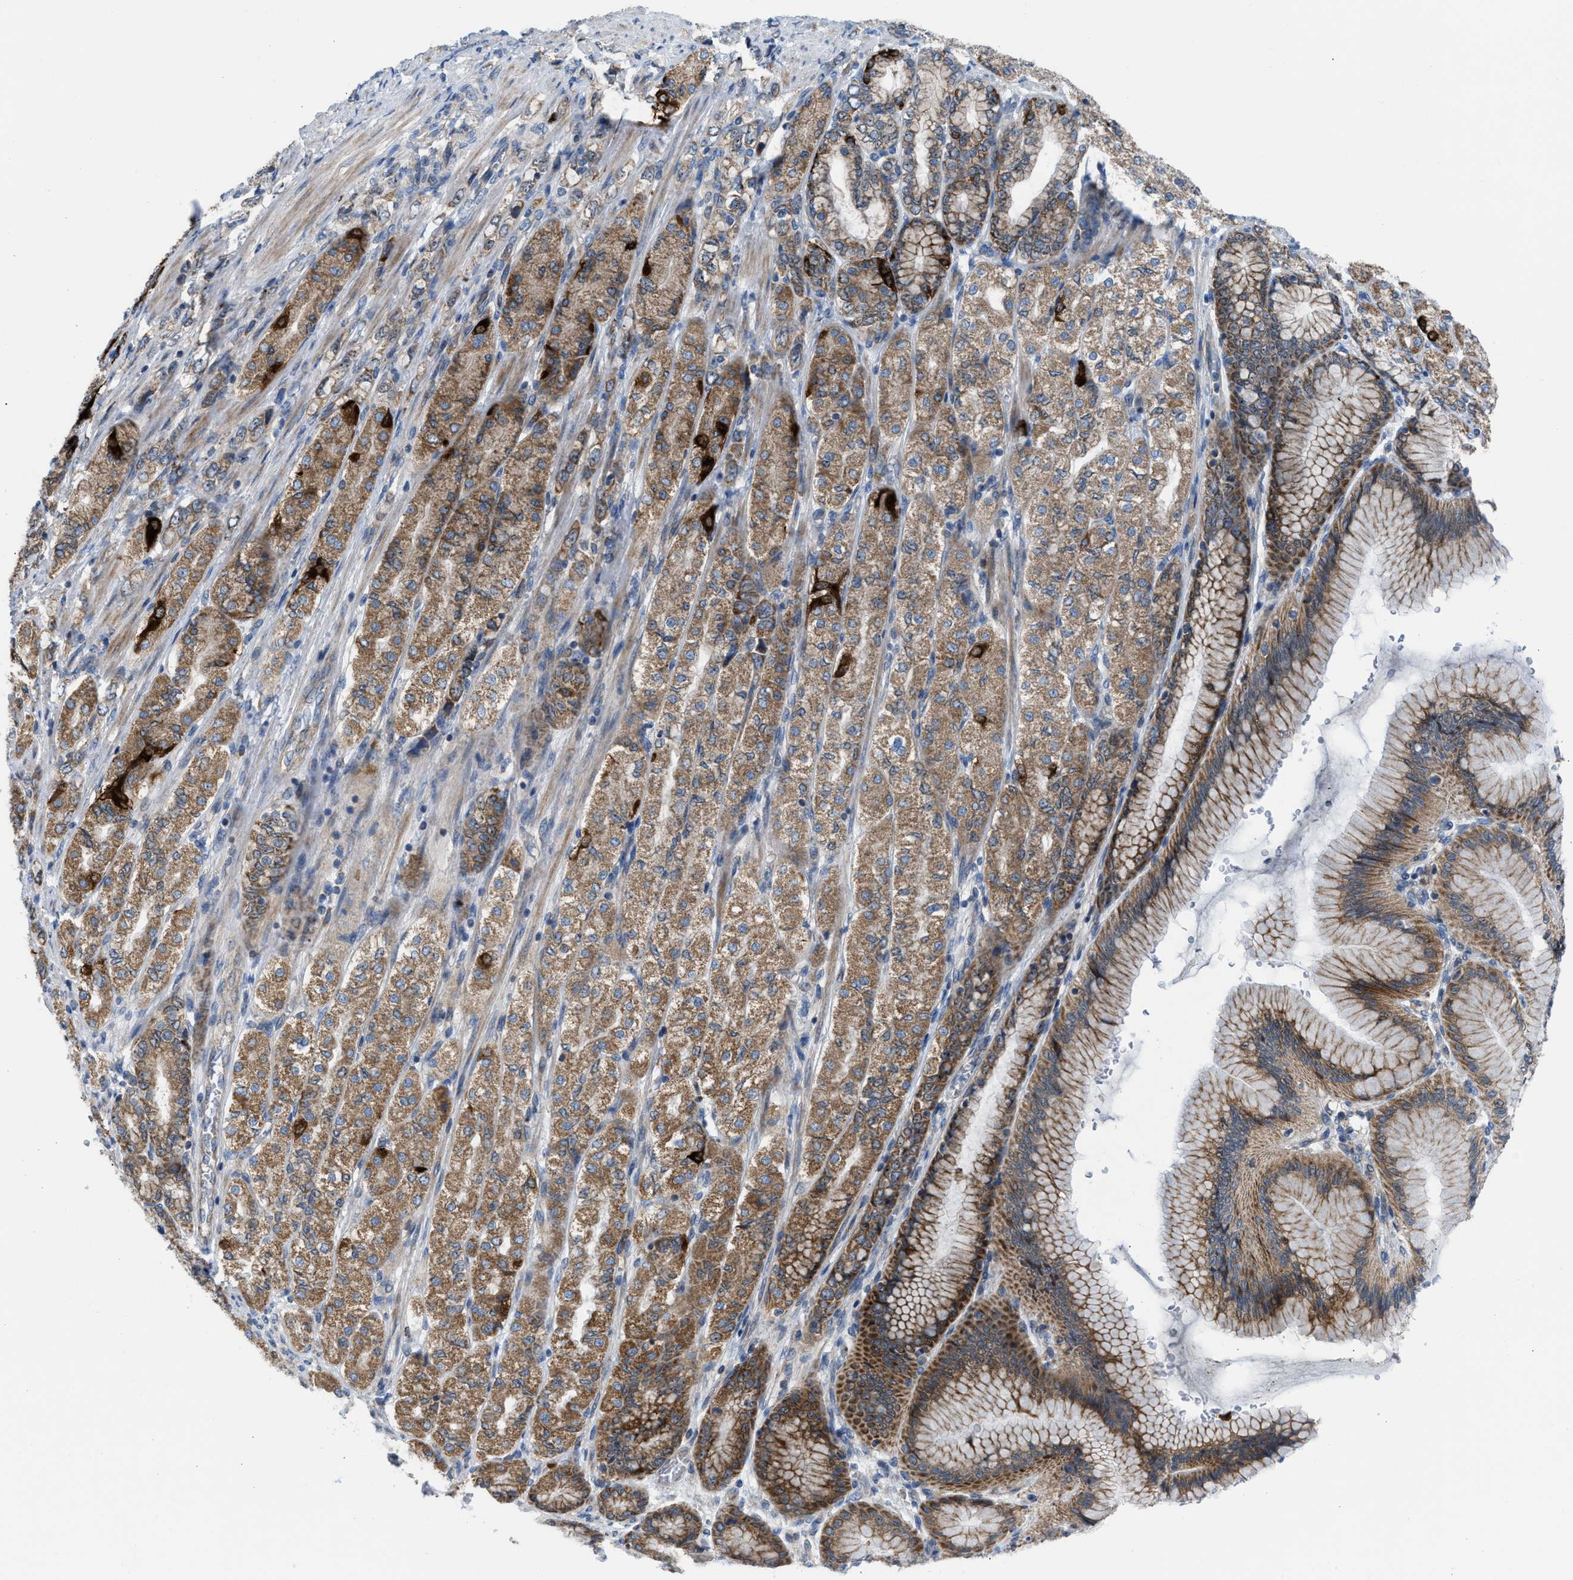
{"staining": {"intensity": "moderate", "quantity": ">75%", "location": "cytoplasmic/membranous"}, "tissue": "stomach cancer", "cell_type": "Tumor cells", "image_type": "cancer", "snomed": [{"axis": "morphology", "description": "Adenocarcinoma, NOS"}, {"axis": "topography", "description": "Stomach"}], "caption": "Brown immunohistochemical staining in stomach cancer reveals moderate cytoplasmic/membranous positivity in approximately >75% of tumor cells. (DAB (3,3'-diaminobenzidine) = brown stain, brightfield microscopy at high magnification).", "gene": "TPH1", "patient": {"sex": "female", "age": 65}}